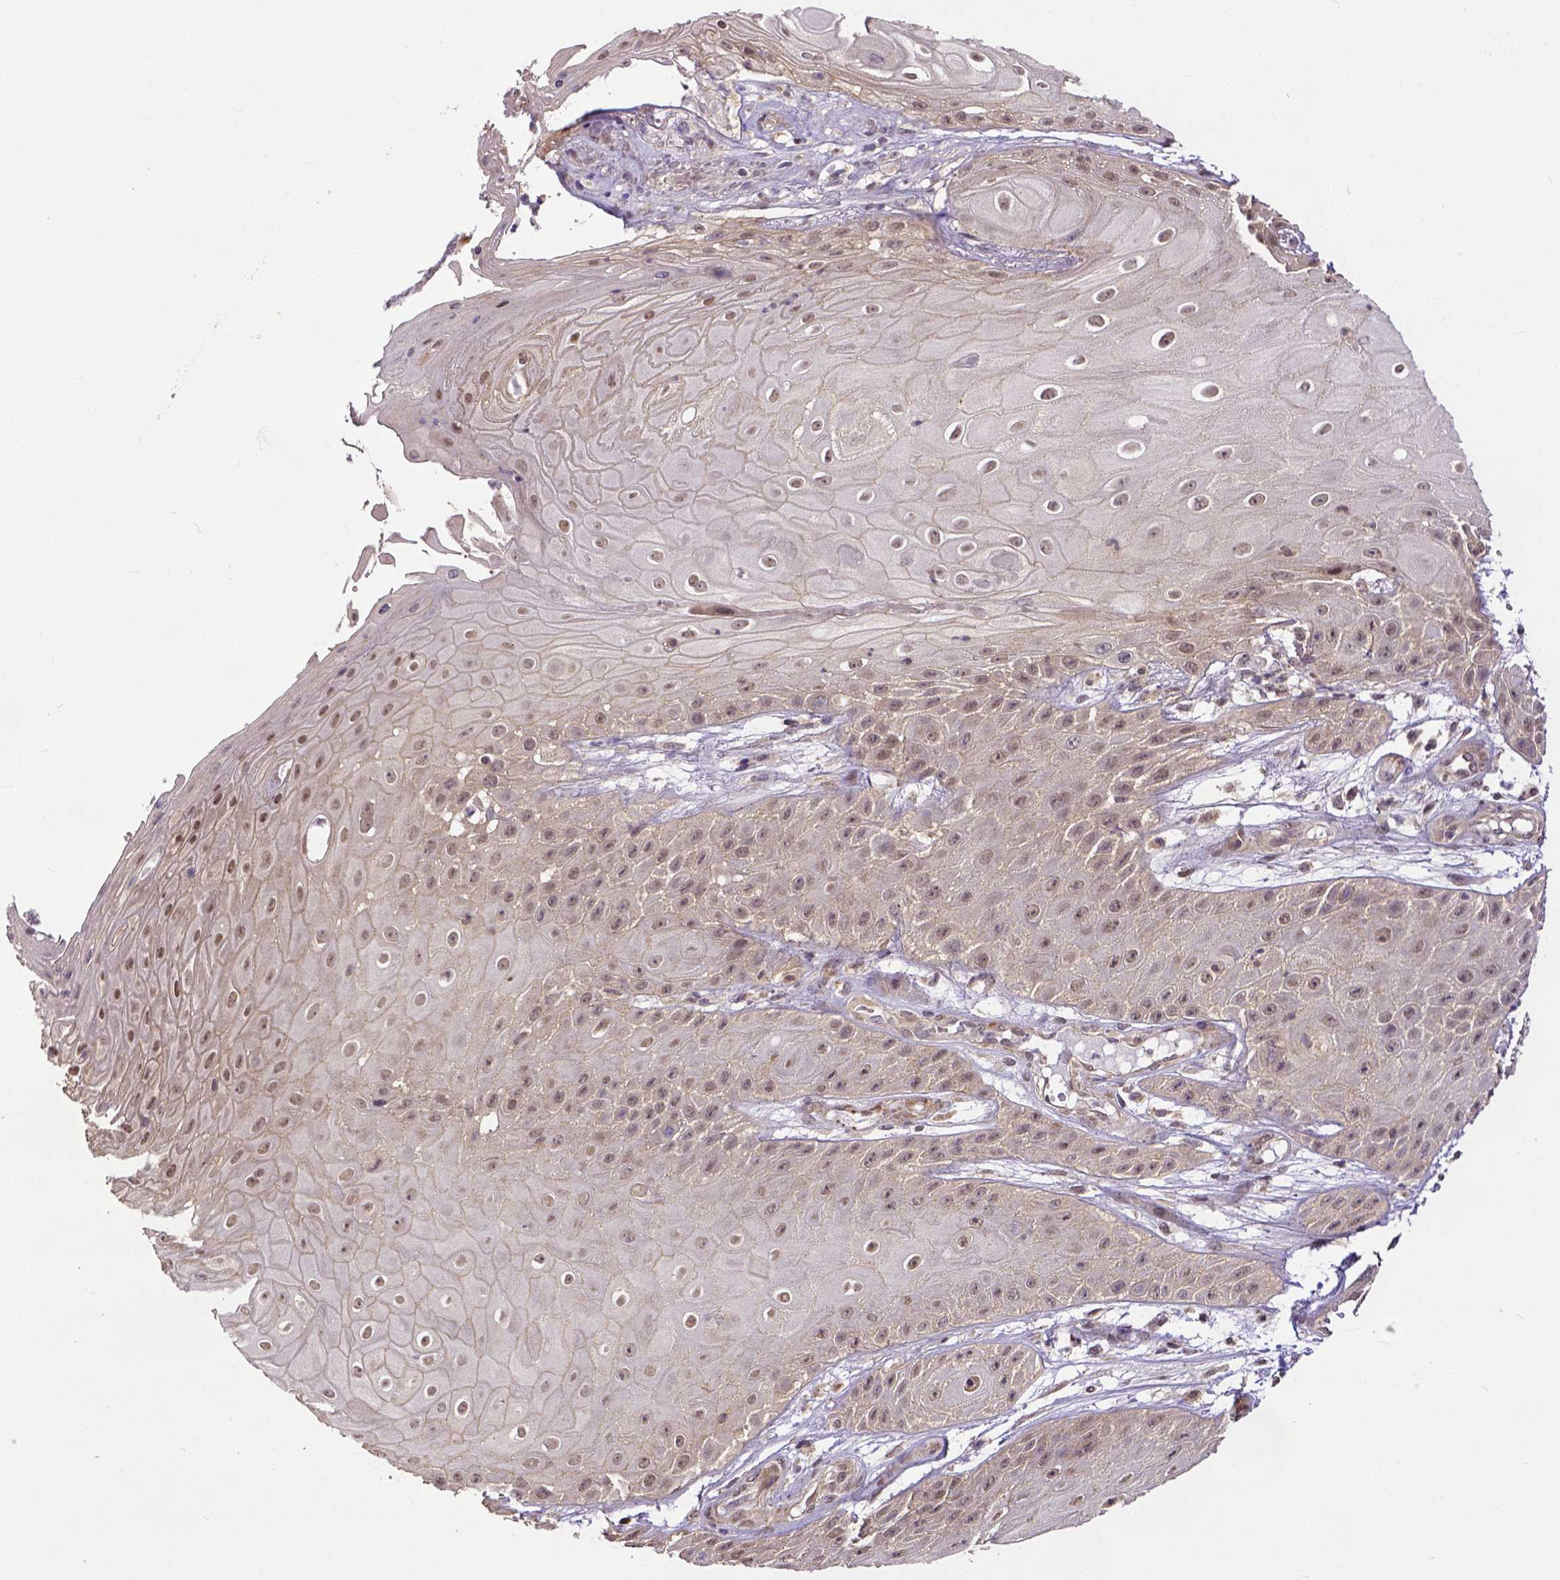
{"staining": {"intensity": "weak", "quantity": ">75%", "location": "nuclear"}, "tissue": "skin cancer", "cell_type": "Tumor cells", "image_type": "cancer", "snomed": [{"axis": "morphology", "description": "Squamous cell carcinoma, NOS"}, {"axis": "topography", "description": "Skin"}], "caption": "This micrograph exhibits skin squamous cell carcinoma stained with IHC to label a protein in brown. The nuclear of tumor cells show weak positivity for the protein. Nuclei are counter-stained blue.", "gene": "DICER1", "patient": {"sex": "male", "age": 62}}